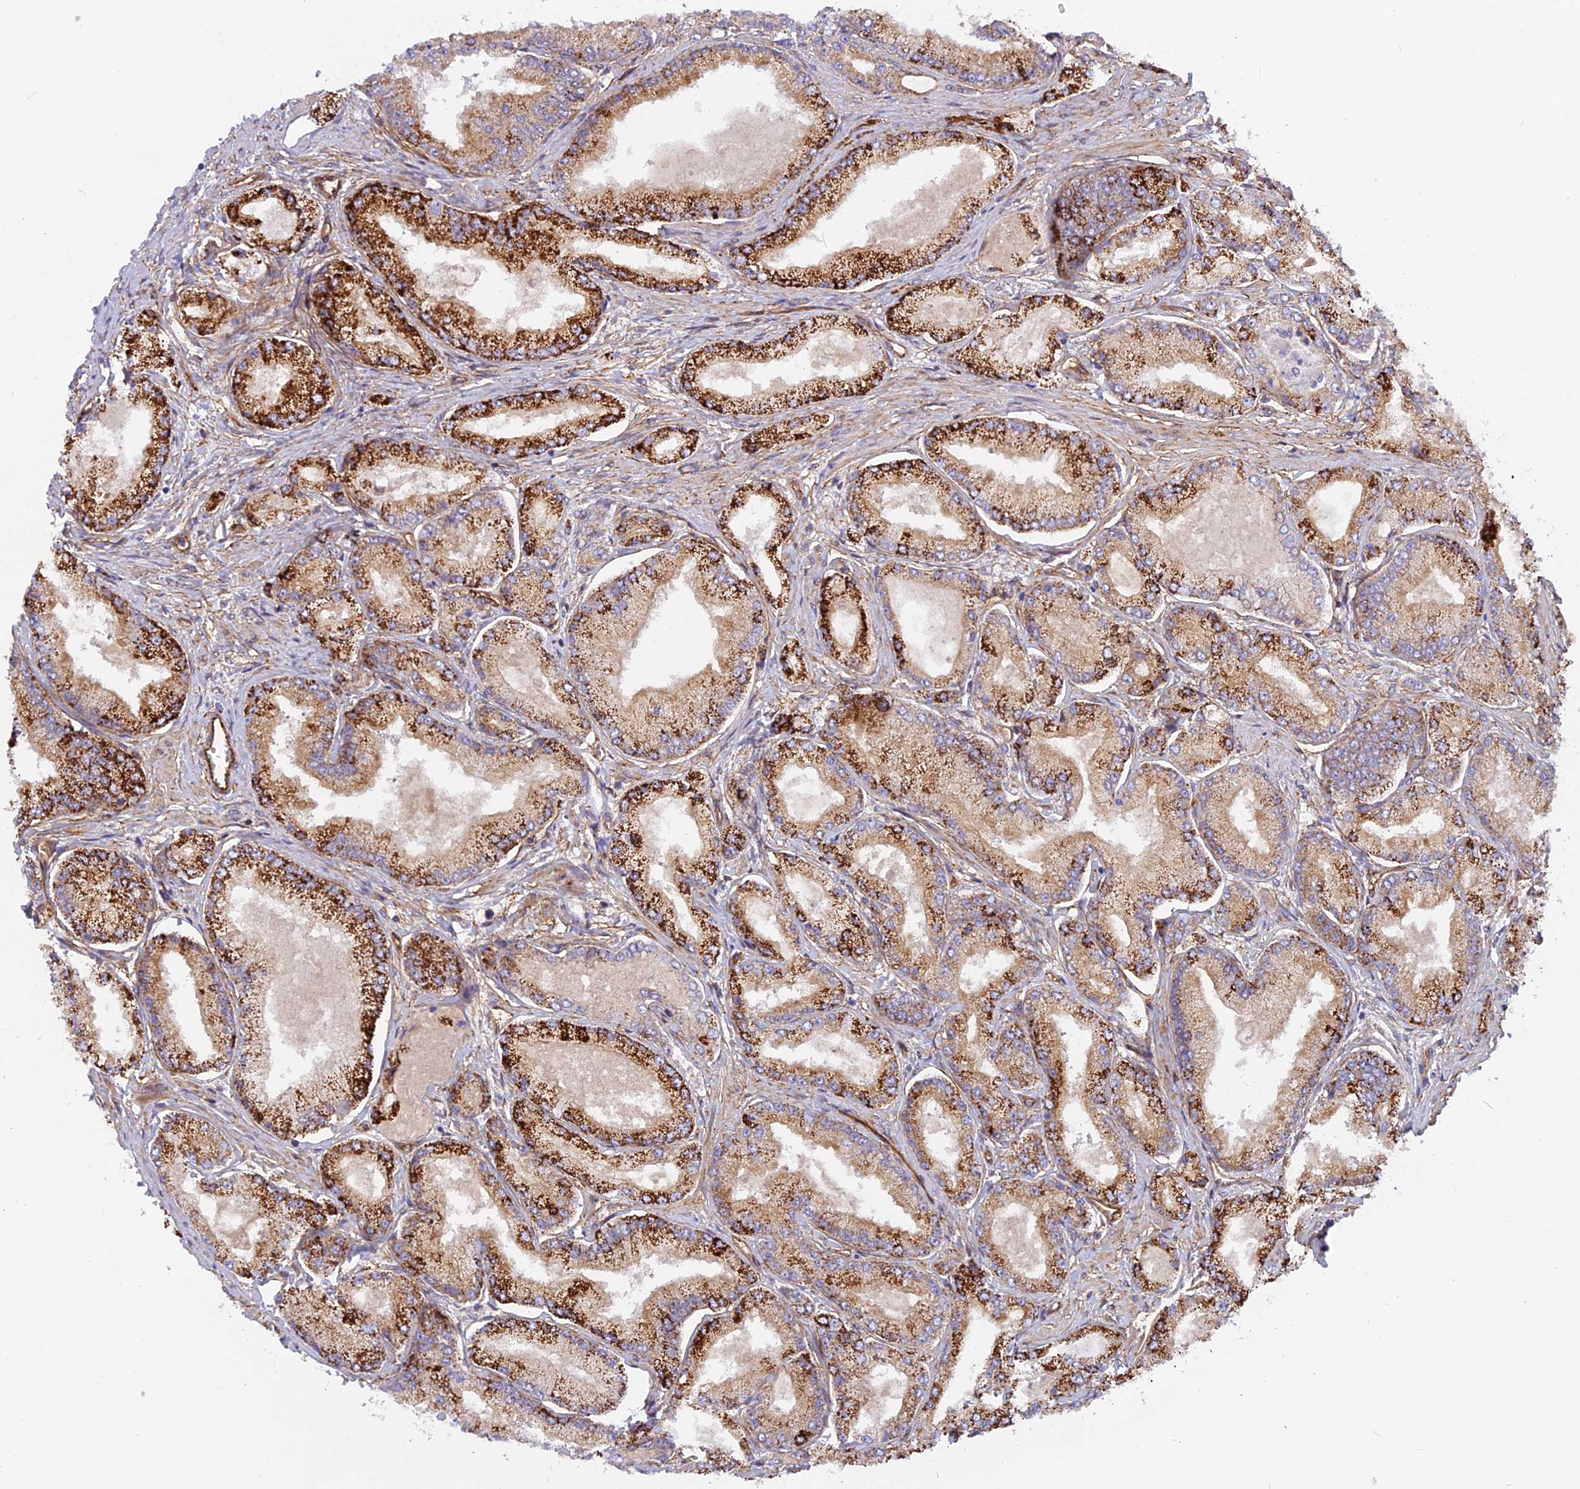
{"staining": {"intensity": "strong", "quantity": ">75%", "location": "cytoplasmic/membranous"}, "tissue": "prostate cancer", "cell_type": "Tumor cells", "image_type": "cancer", "snomed": [{"axis": "morphology", "description": "Adenocarcinoma, Low grade"}, {"axis": "topography", "description": "Prostate"}], "caption": "A brown stain labels strong cytoplasmic/membranous positivity of a protein in prostate cancer tumor cells.", "gene": "CNBD2", "patient": {"sex": "male", "age": 68}}